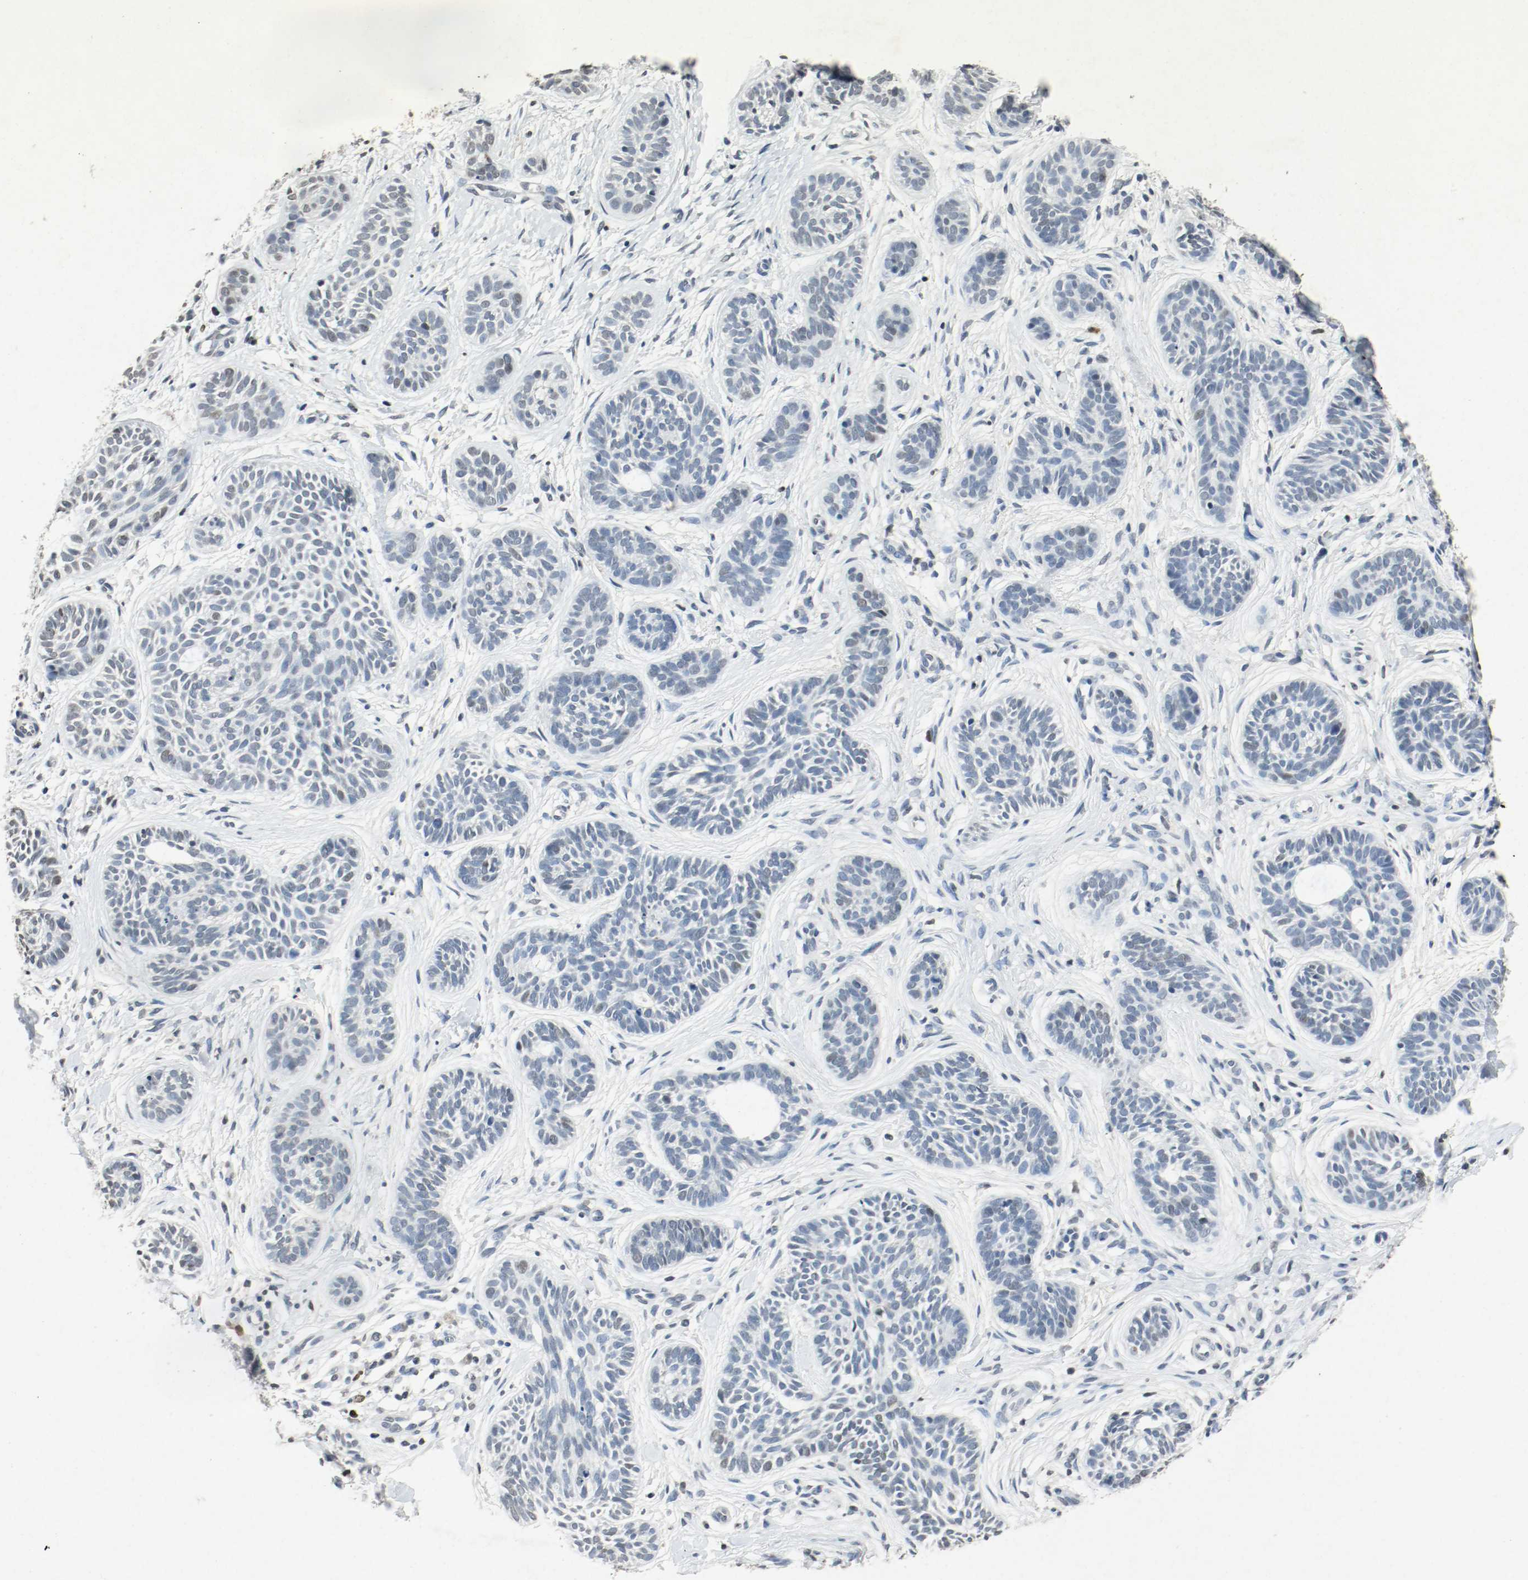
{"staining": {"intensity": "negative", "quantity": "none", "location": "none"}, "tissue": "skin cancer", "cell_type": "Tumor cells", "image_type": "cancer", "snomed": [{"axis": "morphology", "description": "Normal tissue, NOS"}, {"axis": "morphology", "description": "Basal cell carcinoma"}, {"axis": "topography", "description": "Skin"}], "caption": "Immunohistochemical staining of human skin basal cell carcinoma shows no significant staining in tumor cells.", "gene": "DNMT1", "patient": {"sex": "male", "age": 63}}